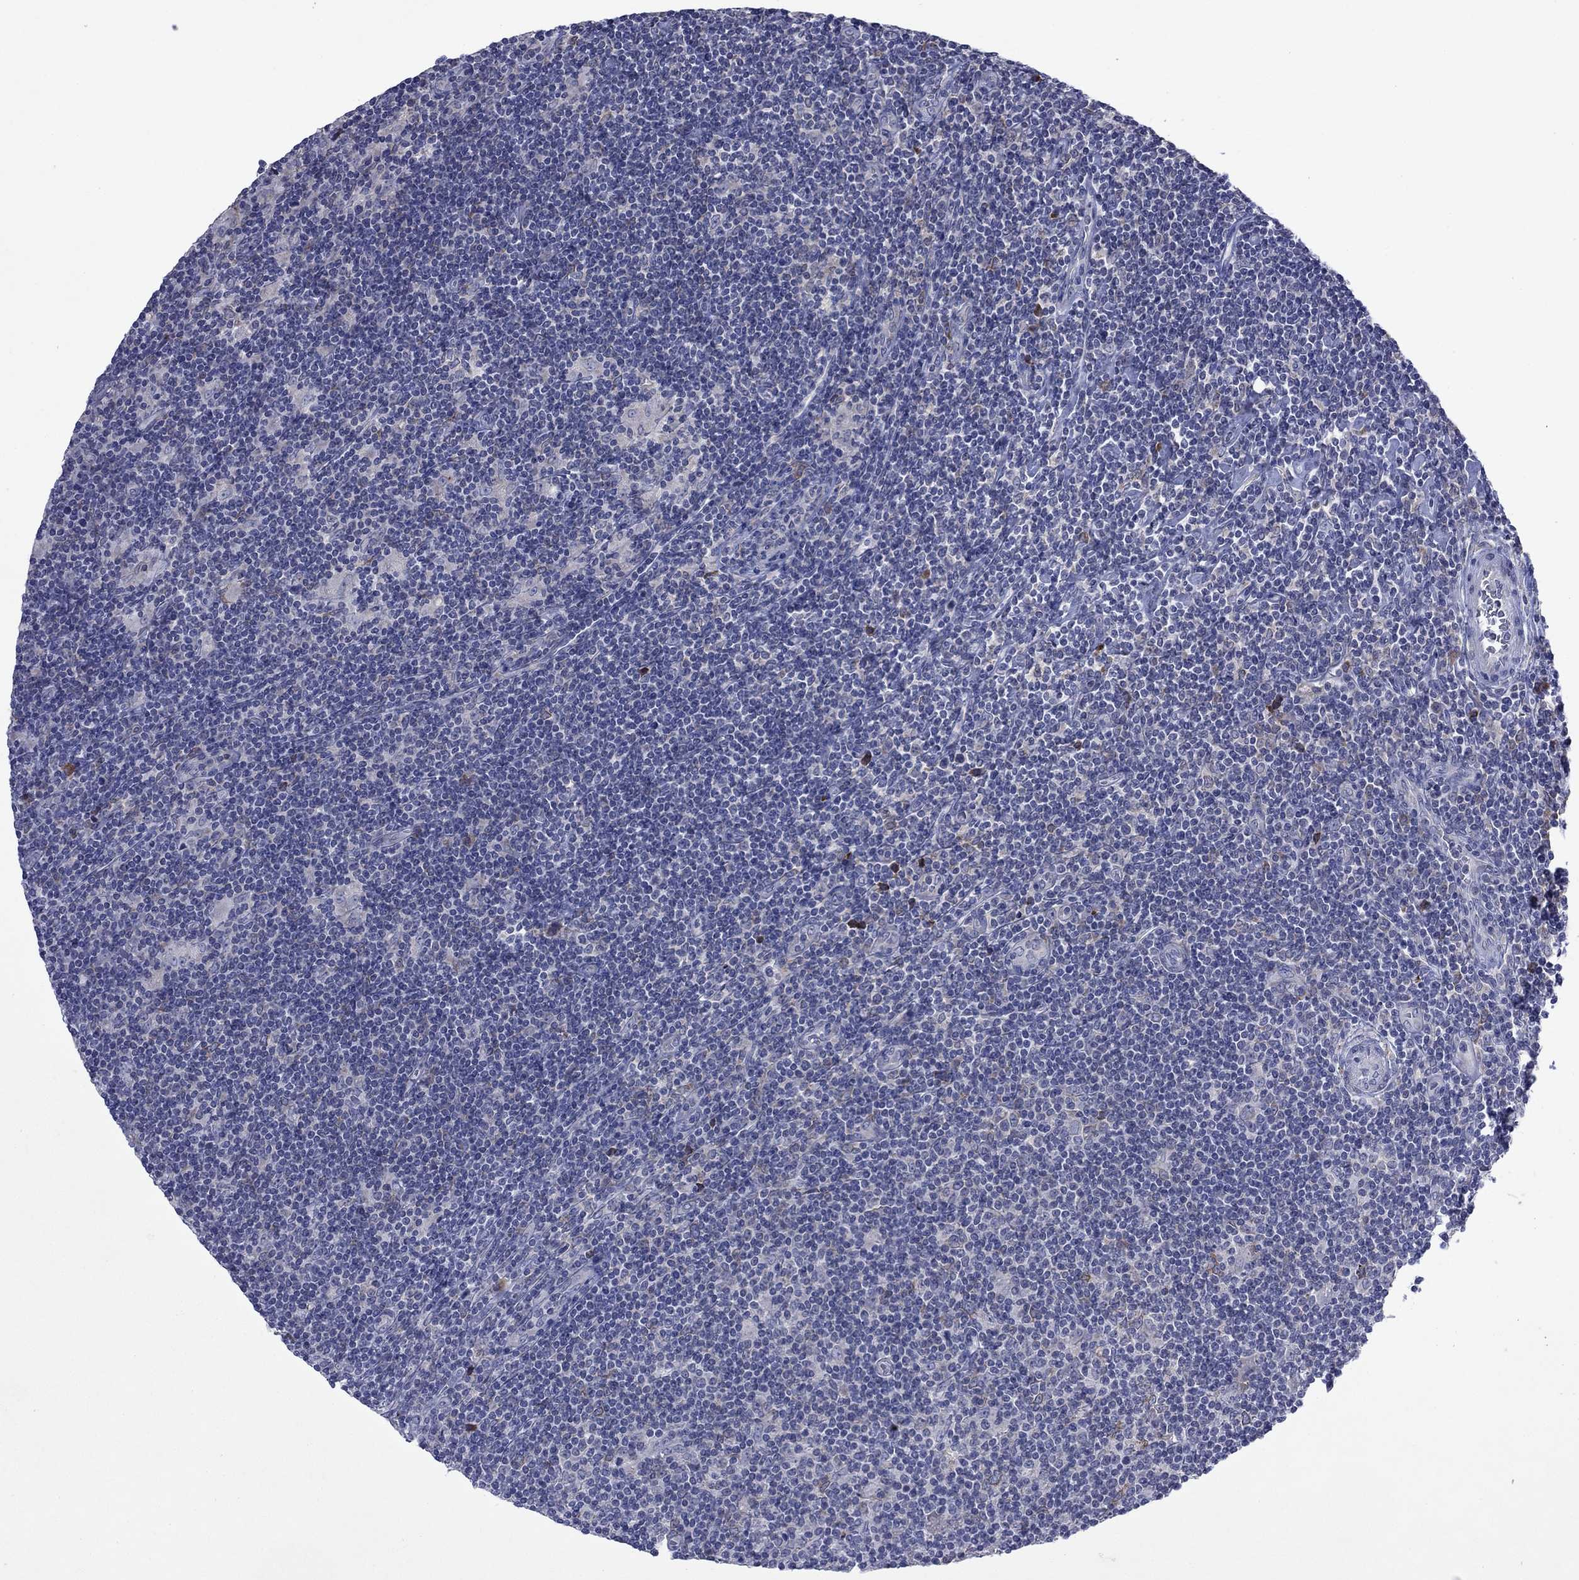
{"staining": {"intensity": "negative", "quantity": "none", "location": "none"}, "tissue": "lymphoma", "cell_type": "Tumor cells", "image_type": "cancer", "snomed": [{"axis": "morphology", "description": "Hodgkin's disease, NOS"}, {"axis": "topography", "description": "Lymph node"}], "caption": "This is a micrograph of immunohistochemistry (IHC) staining of Hodgkin's disease, which shows no staining in tumor cells. (Immunohistochemistry (ihc), brightfield microscopy, high magnification).", "gene": "TMEM97", "patient": {"sex": "male", "age": 40}}